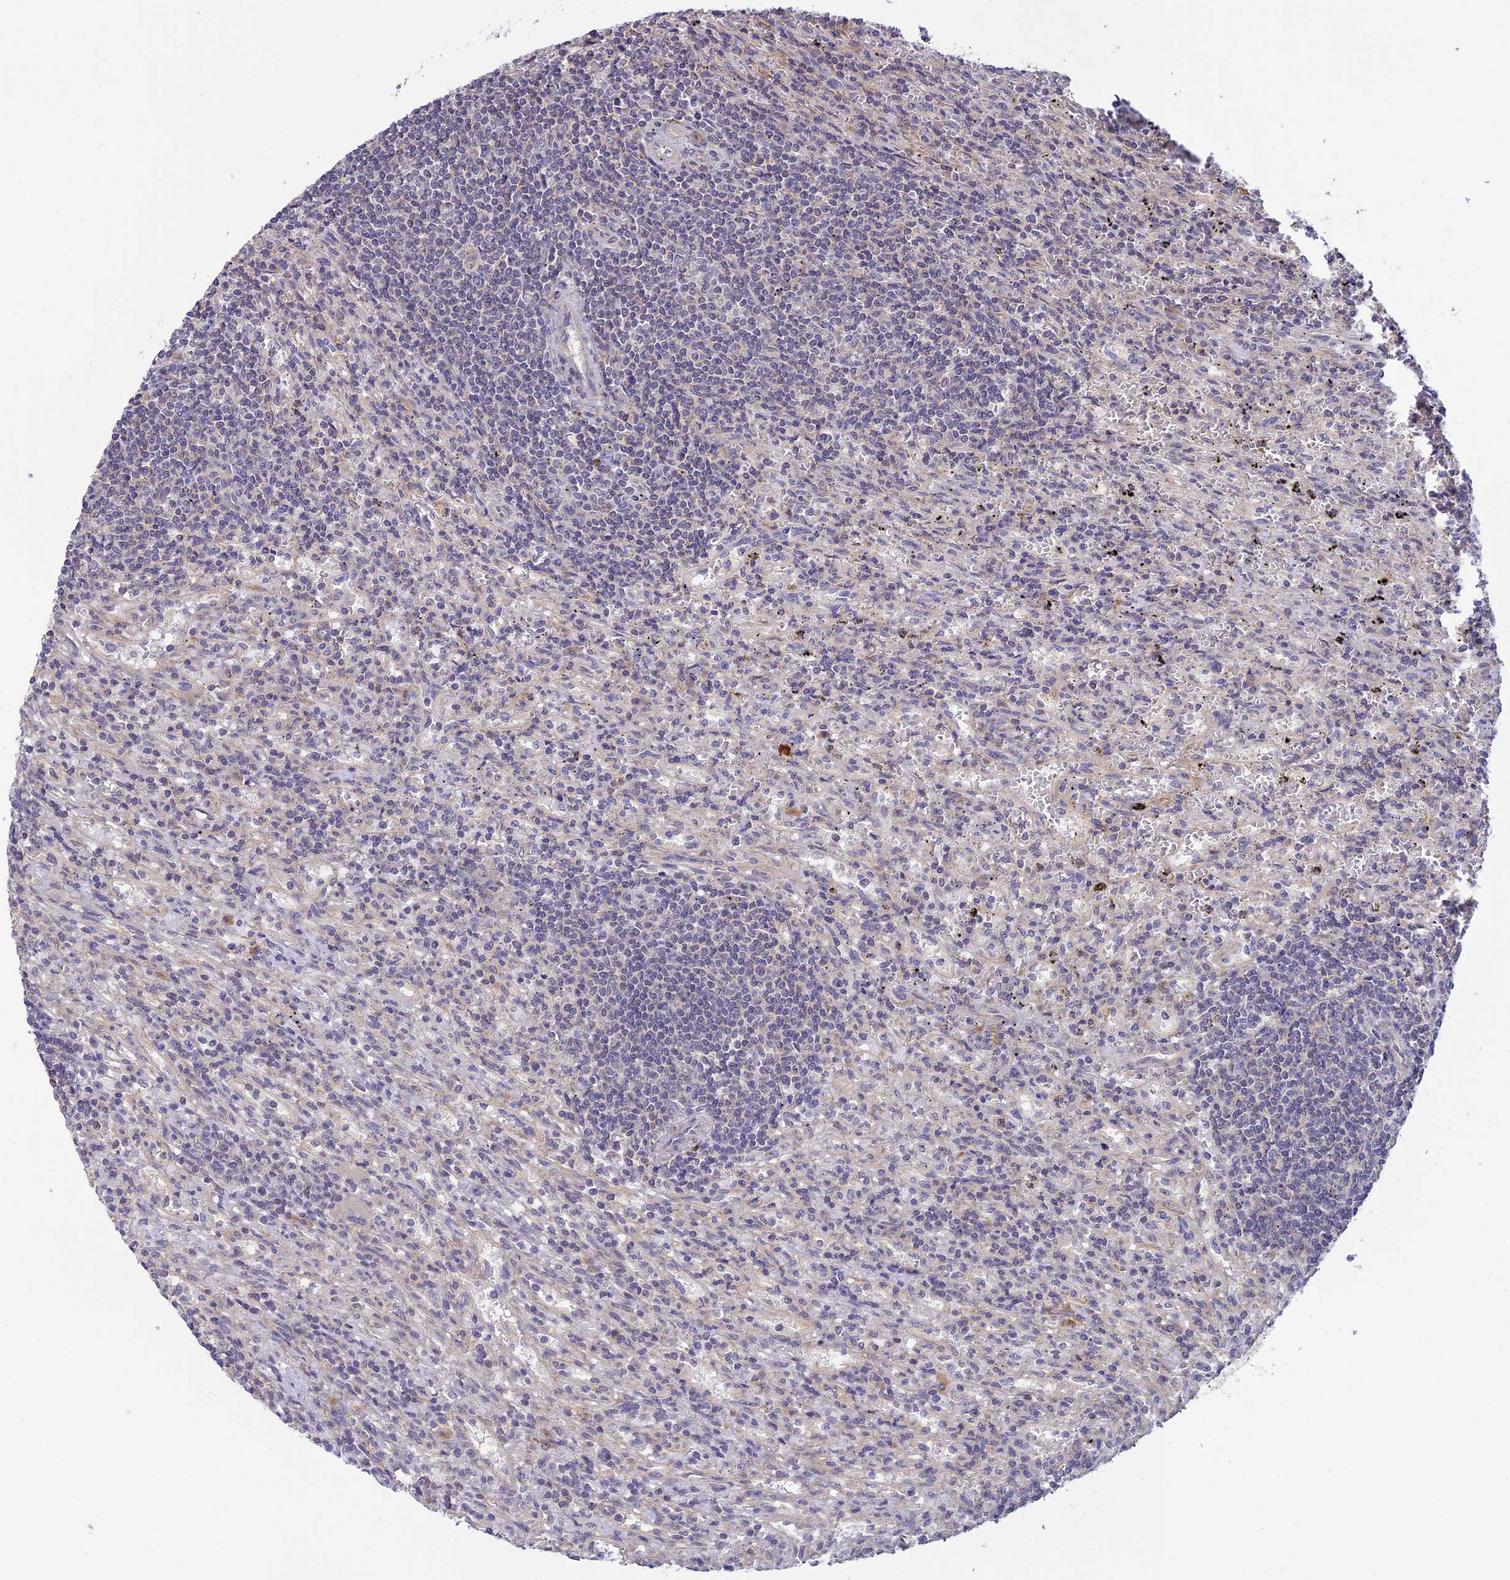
{"staining": {"intensity": "negative", "quantity": "none", "location": "none"}, "tissue": "lymphoma", "cell_type": "Tumor cells", "image_type": "cancer", "snomed": [{"axis": "morphology", "description": "Malignant lymphoma, non-Hodgkin's type, Low grade"}, {"axis": "topography", "description": "Spleen"}], "caption": "This is a micrograph of immunohistochemistry (IHC) staining of lymphoma, which shows no expression in tumor cells.", "gene": "MRNIP", "patient": {"sex": "male", "age": 76}}